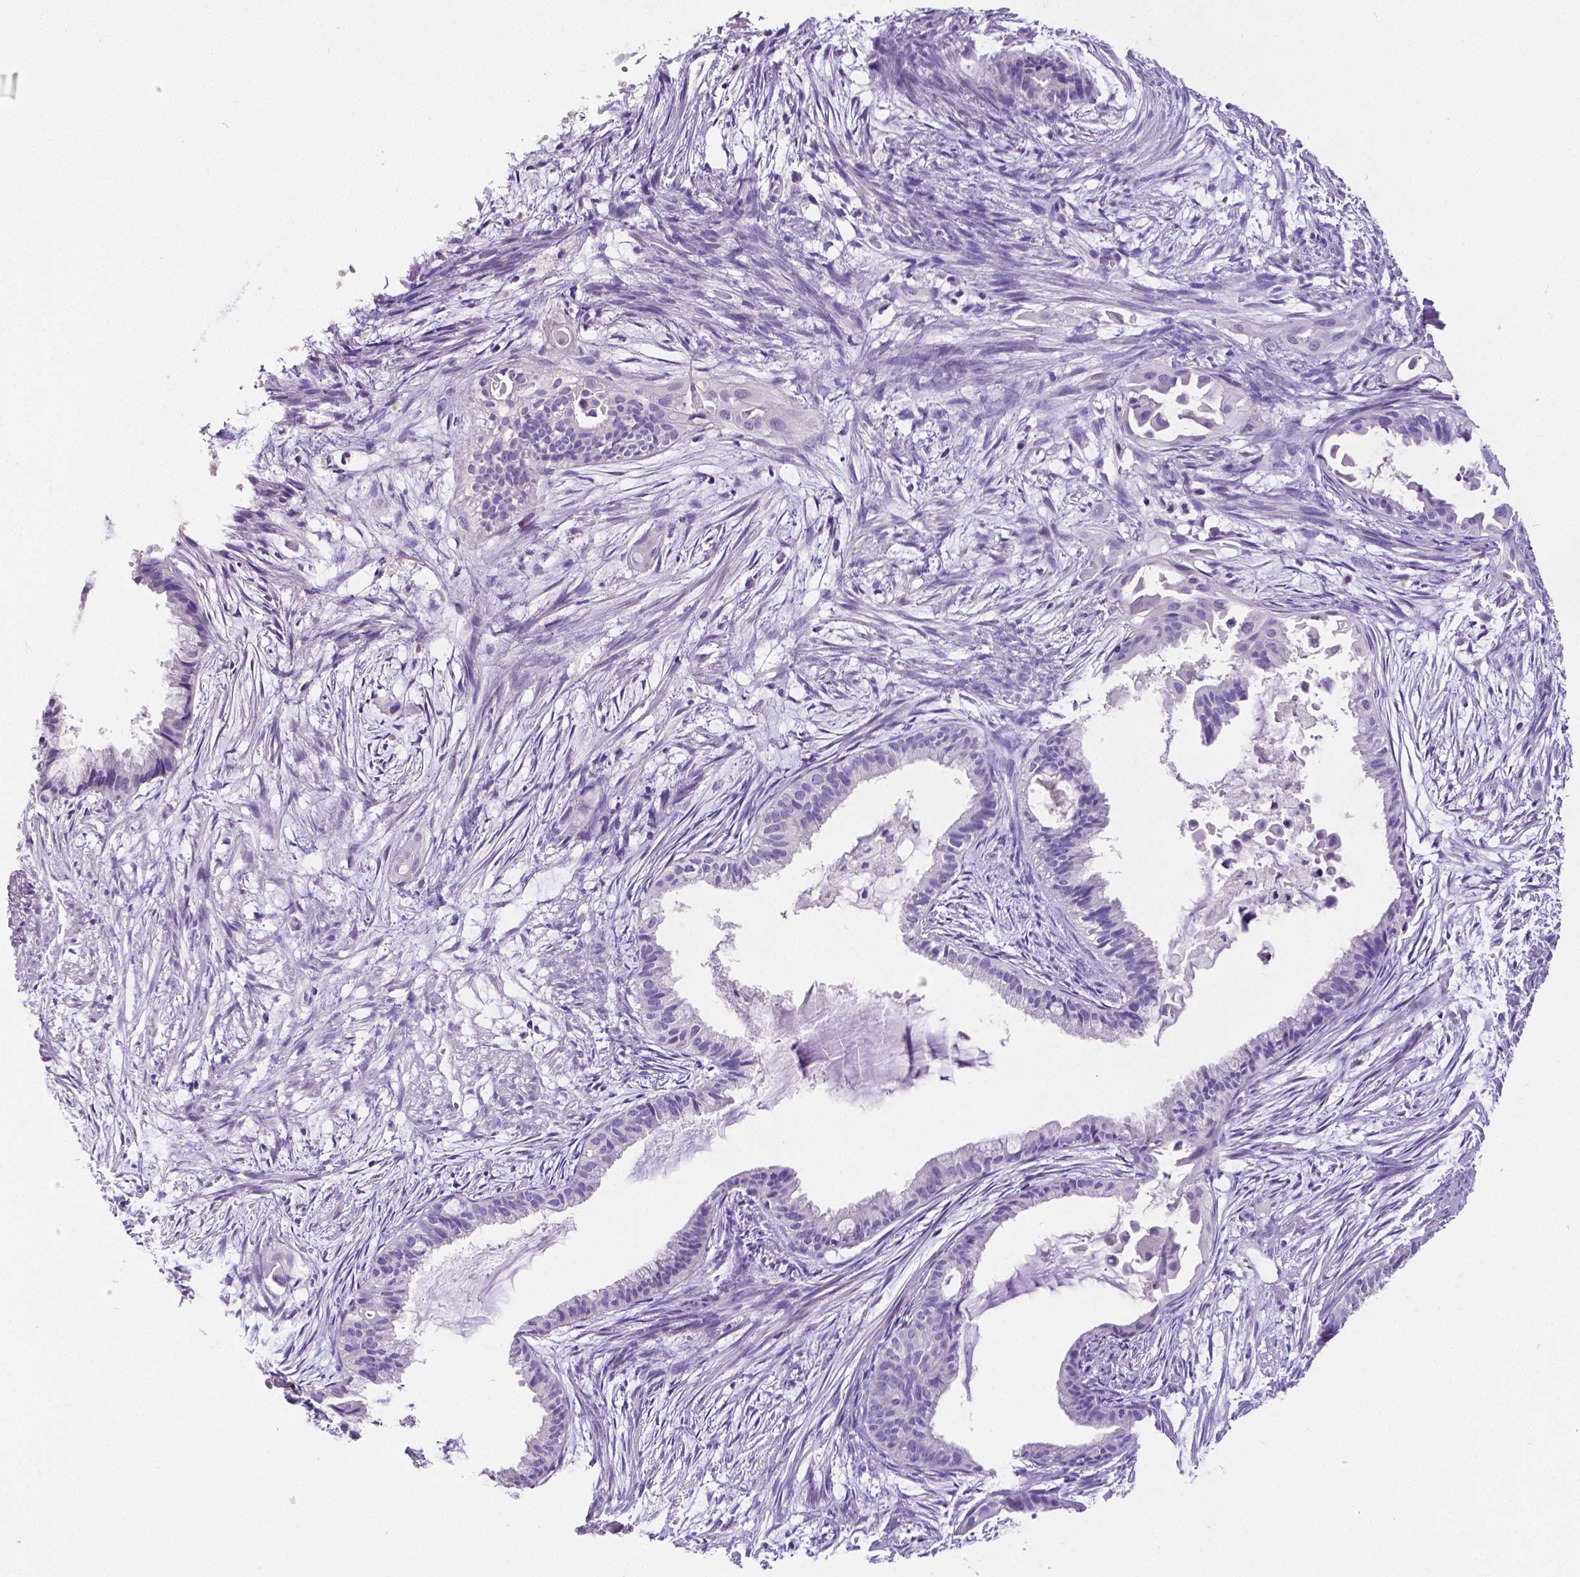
{"staining": {"intensity": "negative", "quantity": "none", "location": "none"}, "tissue": "endometrial cancer", "cell_type": "Tumor cells", "image_type": "cancer", "snomed": [{"axis": "morphology", "description": "Adenocarcinoma, NOS"}, {"axis": "topography", "description": "Endometrium"}], "caption": "Human endometrial cancer stained for a protein using immunohistochemistry exhibits no staining in tumor cells.", "gene": "SATB2", "patient": {"sex": "female", "age": 86}}